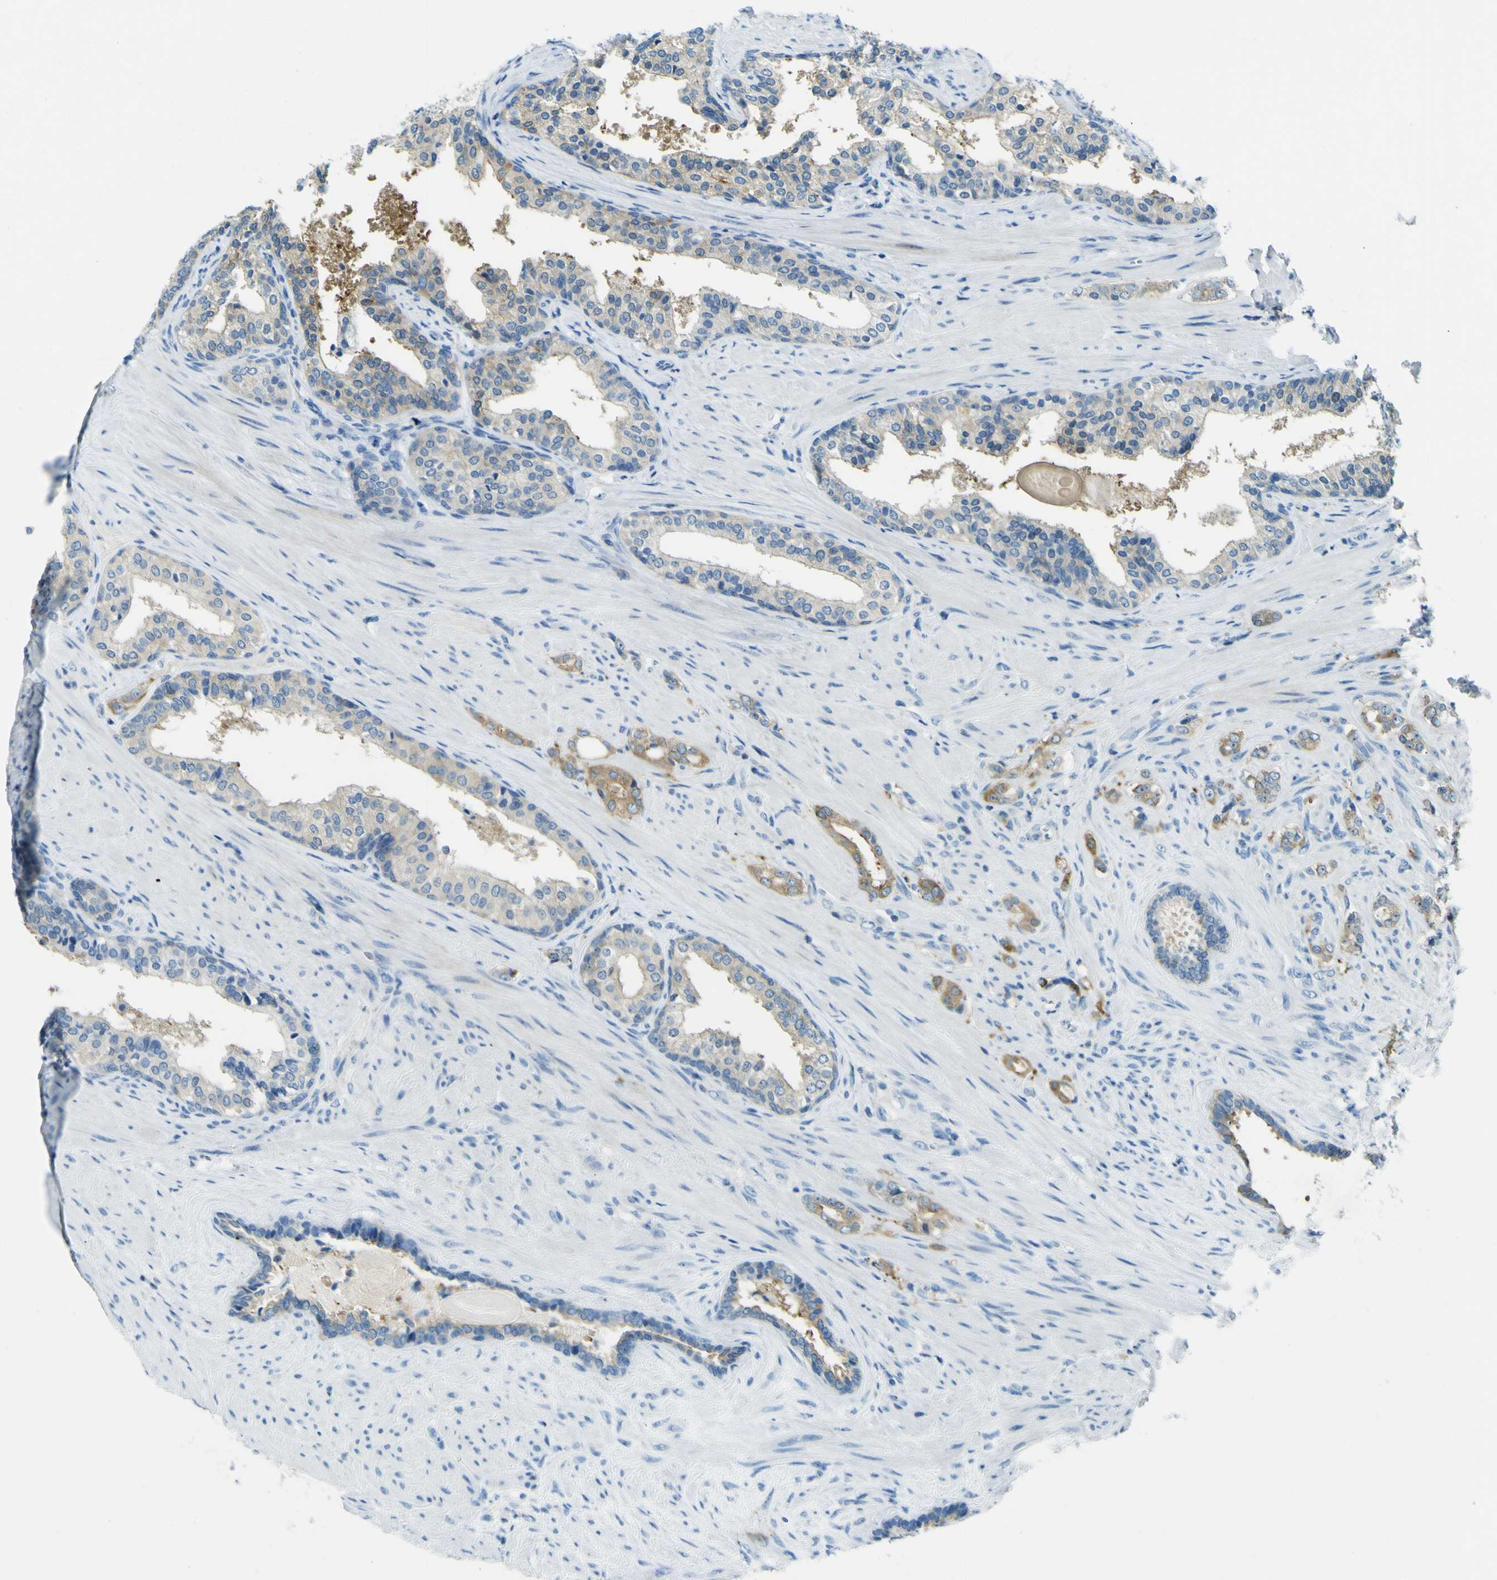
{"staining": {"intensity": "moderate", "quantity": ">75%", "location": "cytoplasmic/membranous"}, "tissue": "prostate cancer", "cell_type": "Tumor cells", "image_type": "cancer", "snomed": [{"axis": "morphology", "description": "Adenocarcinoma, Low grade"}, {"axis": "topography", "description": "Prostate"}], "caption": "Protein analysis of prostate cancer (adenocarcinoma (low-grade)) tissue exhibits moderate cytoplasmic/membranous positivity in about >75% of tumor cells.", "gene": "SORCS1", "patient": {"sex": "male", "age": 60}}